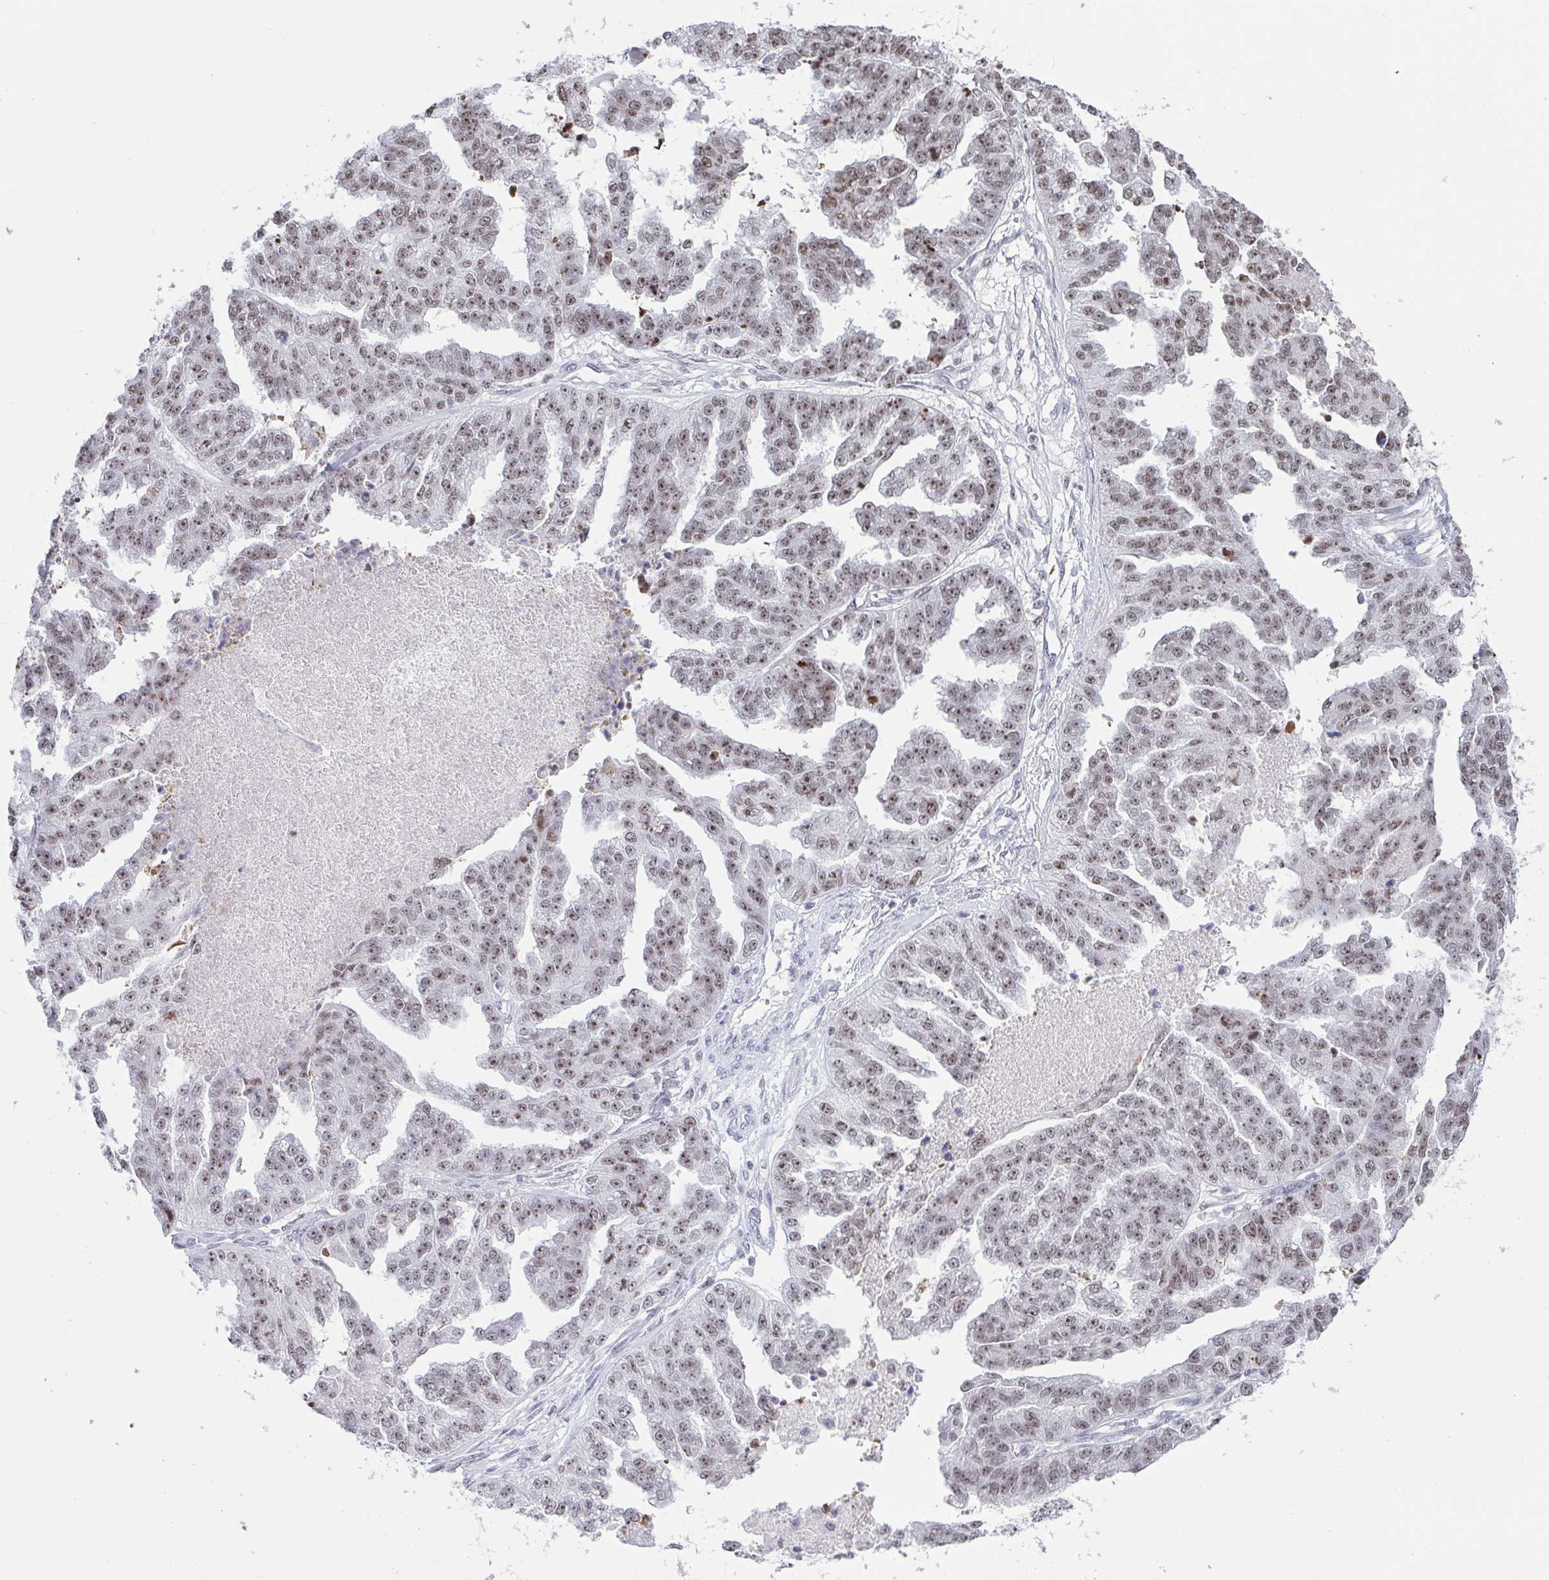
{"staining": {"intensity": "moderate", "quantity": ">75%", "location": "nuclear"}, "tissue": "ovarian cancer", "cell_type": "Tumor cells", "image_type": "cancer", "snomed": [{"axis": "morphology", "description": "Cystadenocarcinoma, serous, NOS"}, {"axis": "topography", "description": "Ovary"}], "caption": "Brown immunohistochemical staining in ovarian cancer displays moderate nuclear expression in approximately >75% of tumor cells. The protein of interest is stained brown, and the nuclei are stained in blue (DAB IHC with brightfield microscopy, high magnification).", "gene": "SUPT16H", "patient": {"sex": "female", "age": 58}}